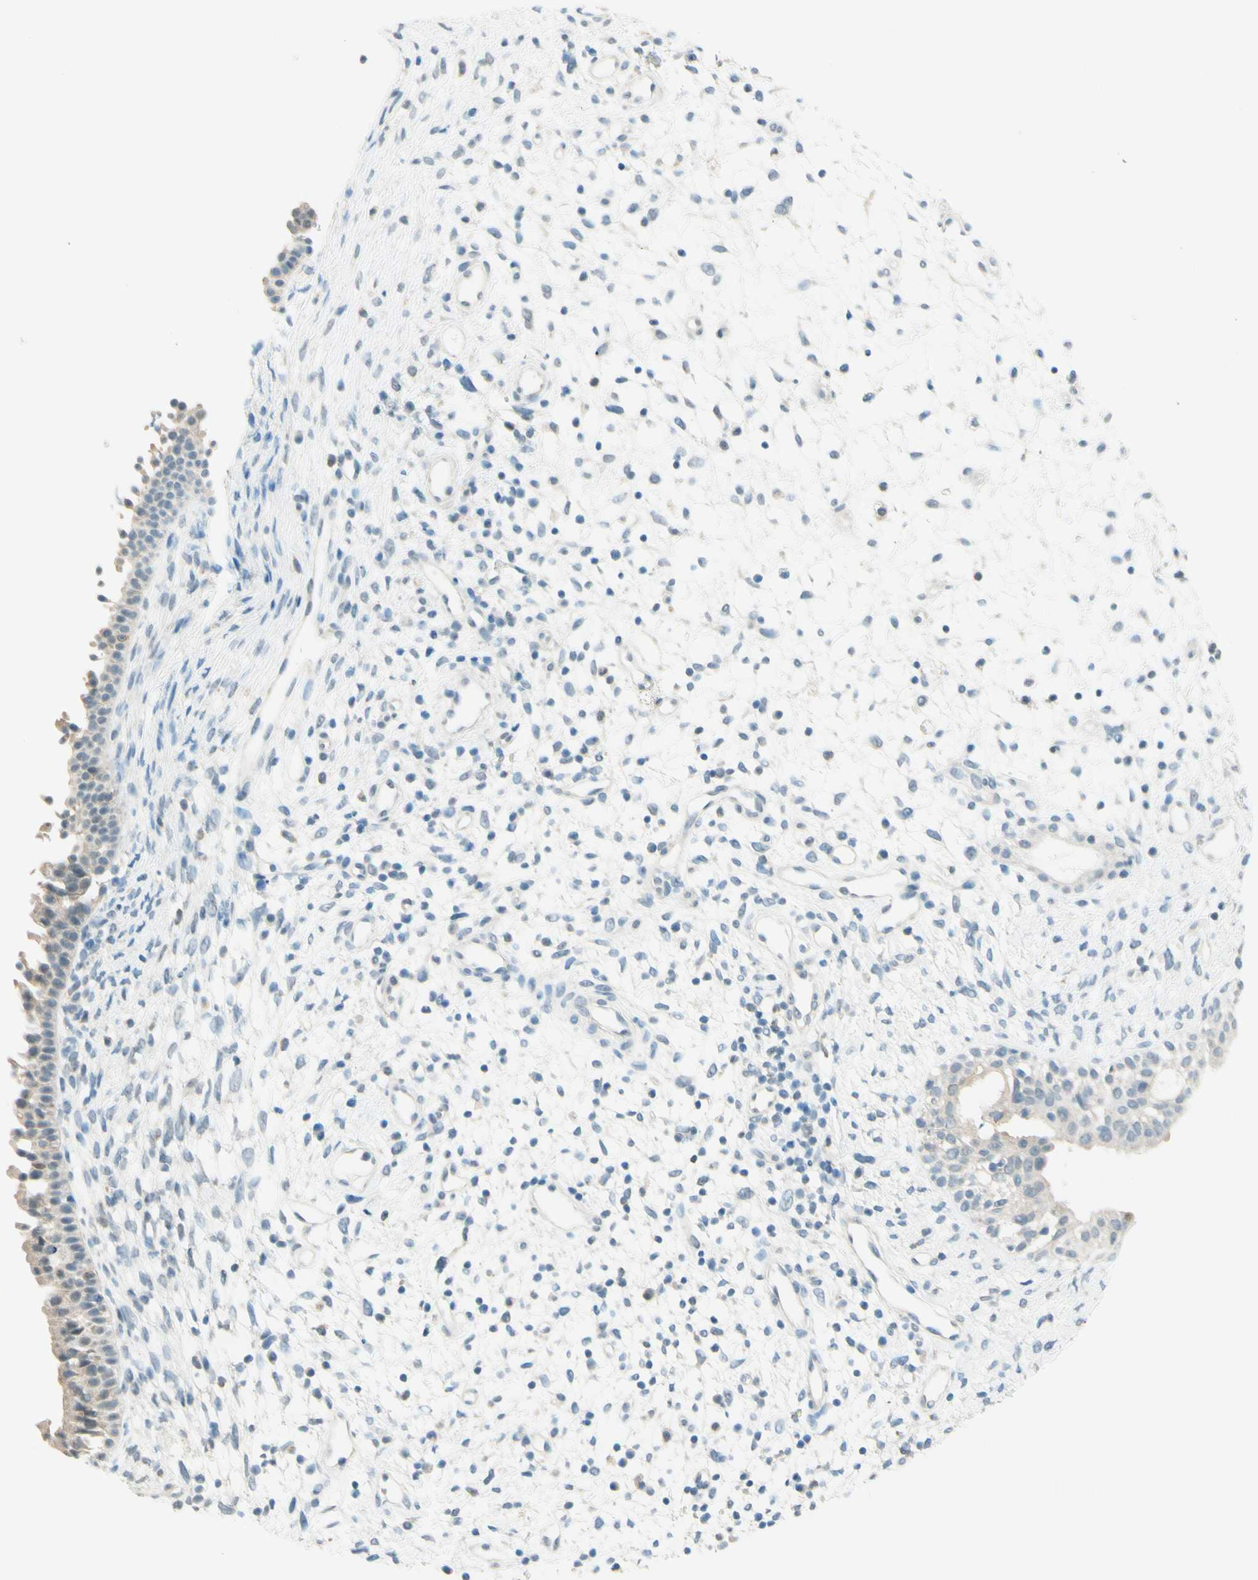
{"staining": {"intensity": "weak", "quantity": "25%-75%", "location": "cytoplasmic/membranous"}, "tissue": "nasopharynx", "cell_type": "Respiratory epithelial cells", "image_type": "normal", "snomed": [{"axis": "morphology", "description": "Normal tissue, NOS"}, {"axis": "topography", "description": "Nasopharynx"}], "caption": "Weak cytoplasmic/membranous protein staining is seen in about 25%-75% of respiratory epithelial cells in nasopharynx. (DAB IHC with brightfield microscopy, high magnification).", "gene": "JPH1", "patient": {"sex": "male", "age": 22}}